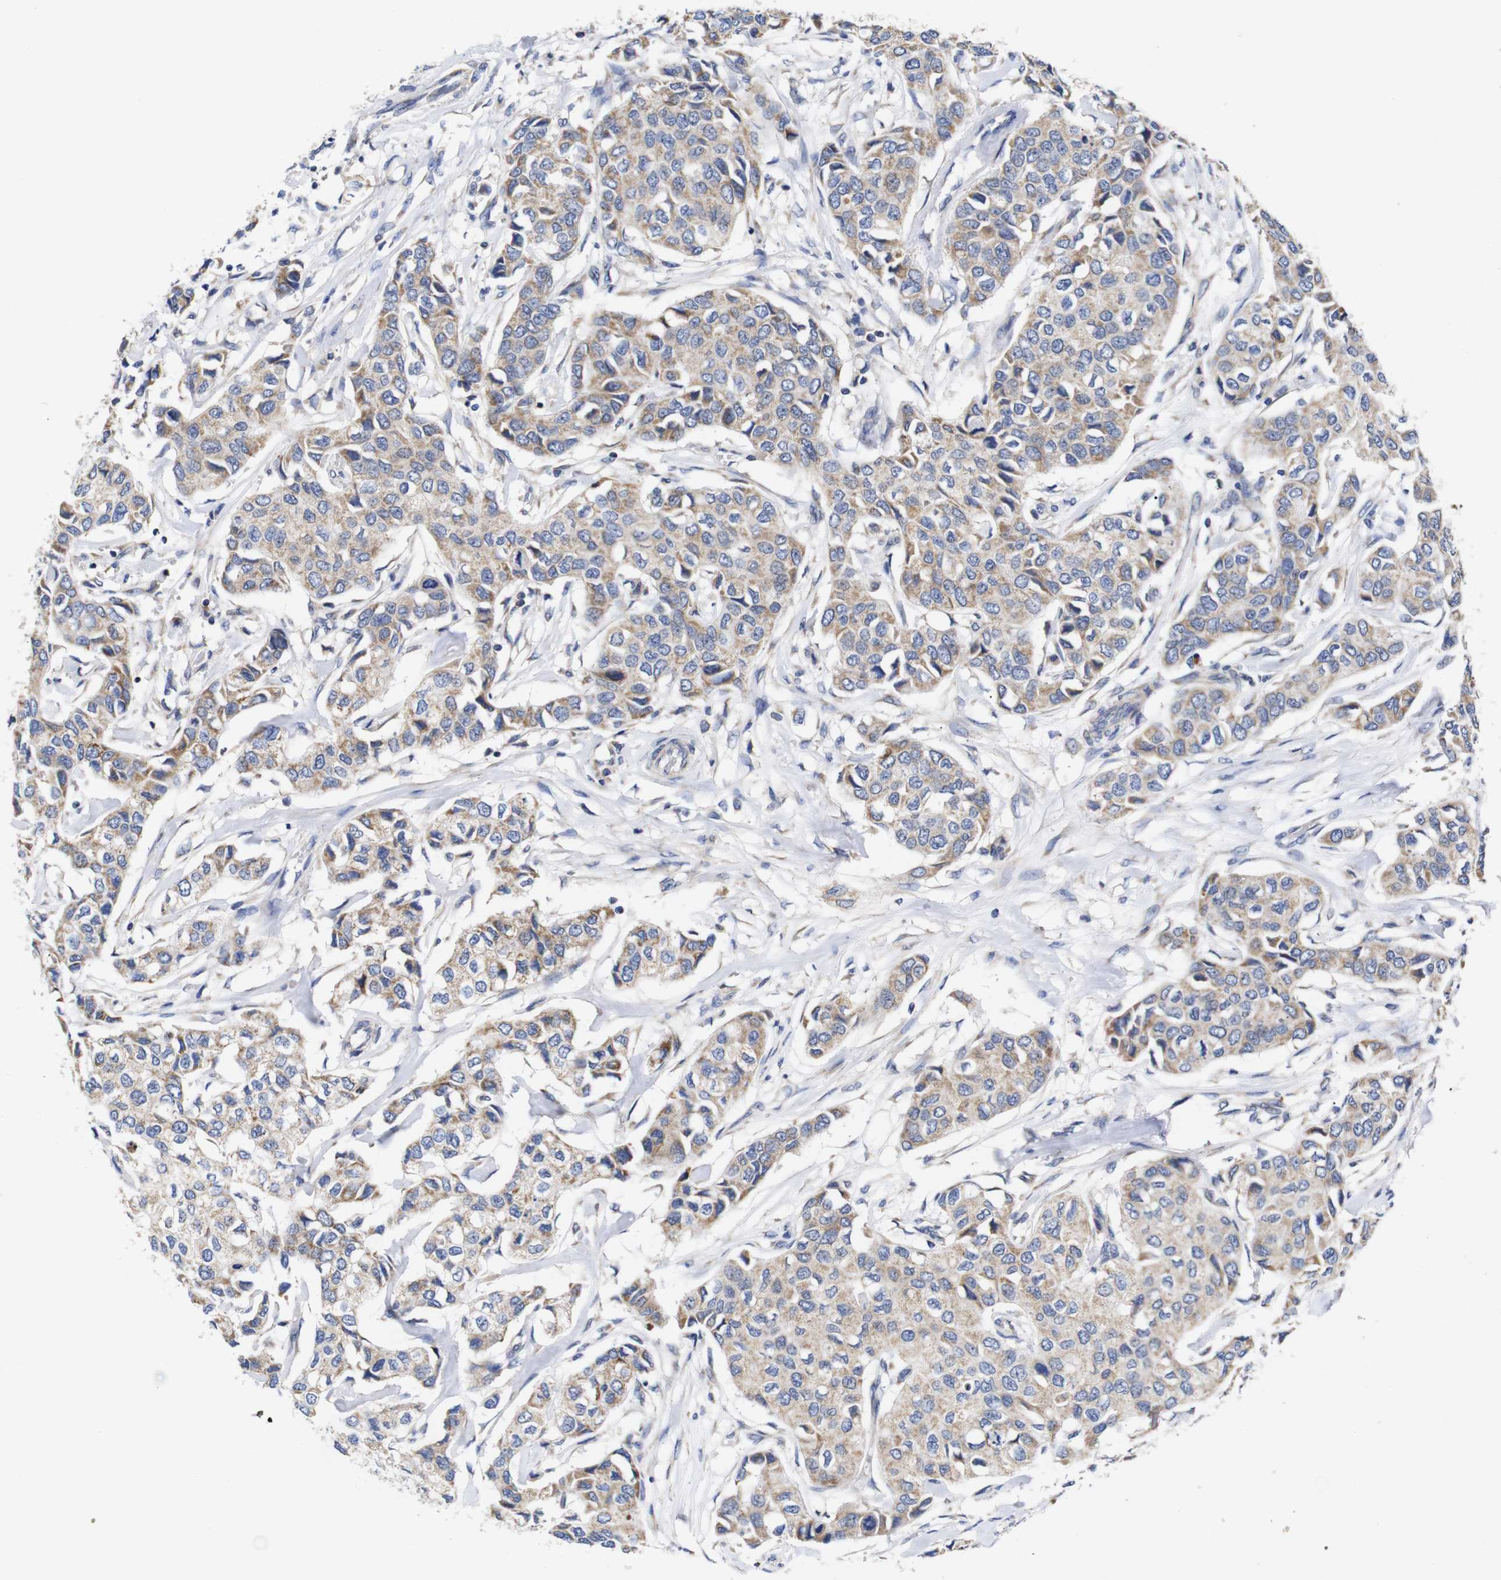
{"staining": {"intensity": "weak", "quantity": ">75%", "location": "cytoplasmic/membranous"}, "tissue": "breast cancer", "cell_type": "Tumor cells", "image_type": "cancer", "snomed": [{"axis": "morphology", "description": "Duct carcinoma"}, {"axis": "topography", "description": "Breast"}], "caption": "The histopathology image reveals a brown stain indicating the presence of a protein in the cytoplasmic/membranous of tumor cells in breast intraductal carcinoma.", "gene": "OPN3", "patient": {"sex": "female", "age": 80}}